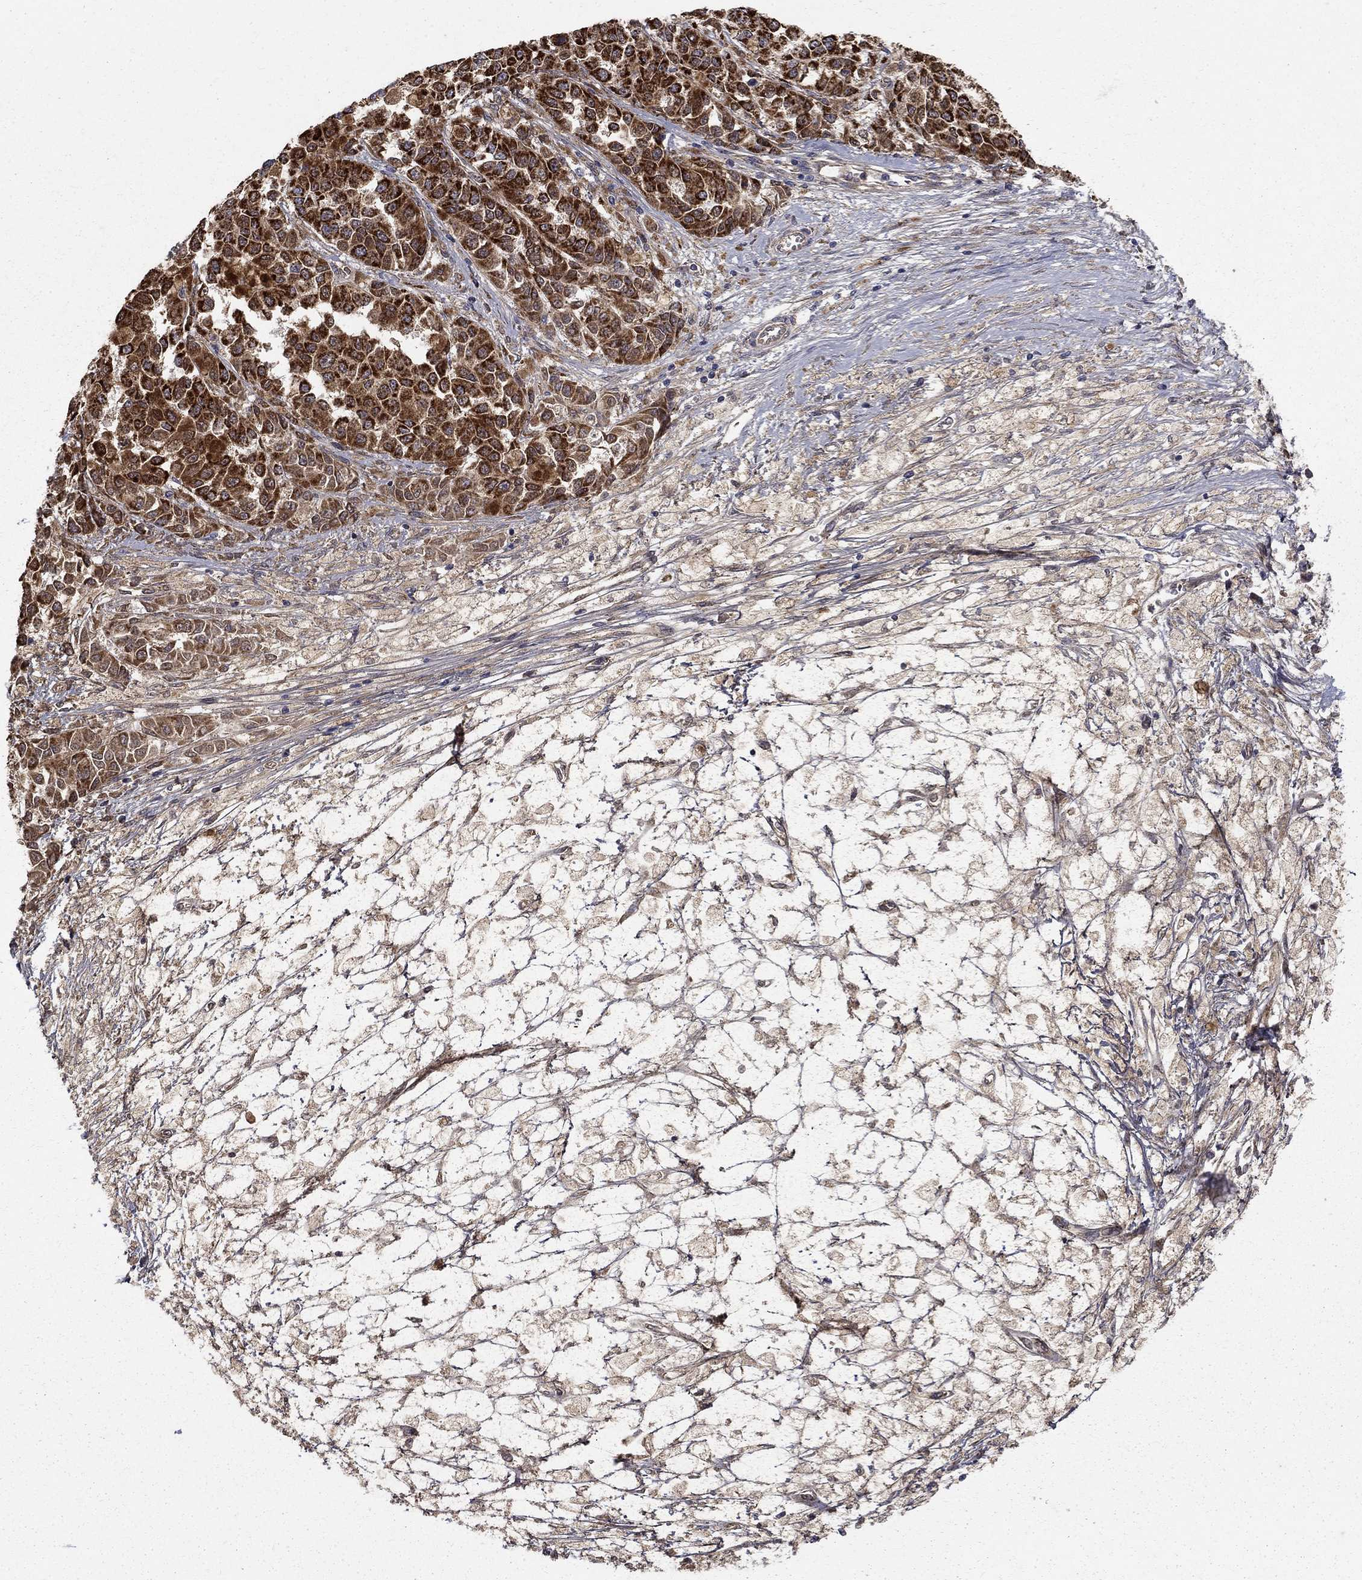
{"staining": {"intensity": "strong", "quantity": ">75%", "location": "cytoplasmic/membranous"}, "tissue": "melanoma", "cell_type": "Tumor cells", "image_type": "cancer", "snomed": [{"axis": "morphology", "description": "Malignant melanoma, NOS"}, {"axis": "topography", "description": "Skin"}], "caption": "Tumor cells exhibit strong cytoplasmic/membranous expression in approximately >75% of cells in malignant melanoma.", "gene": "GCSH", "patient": {"sex": "female", "age": 58}}